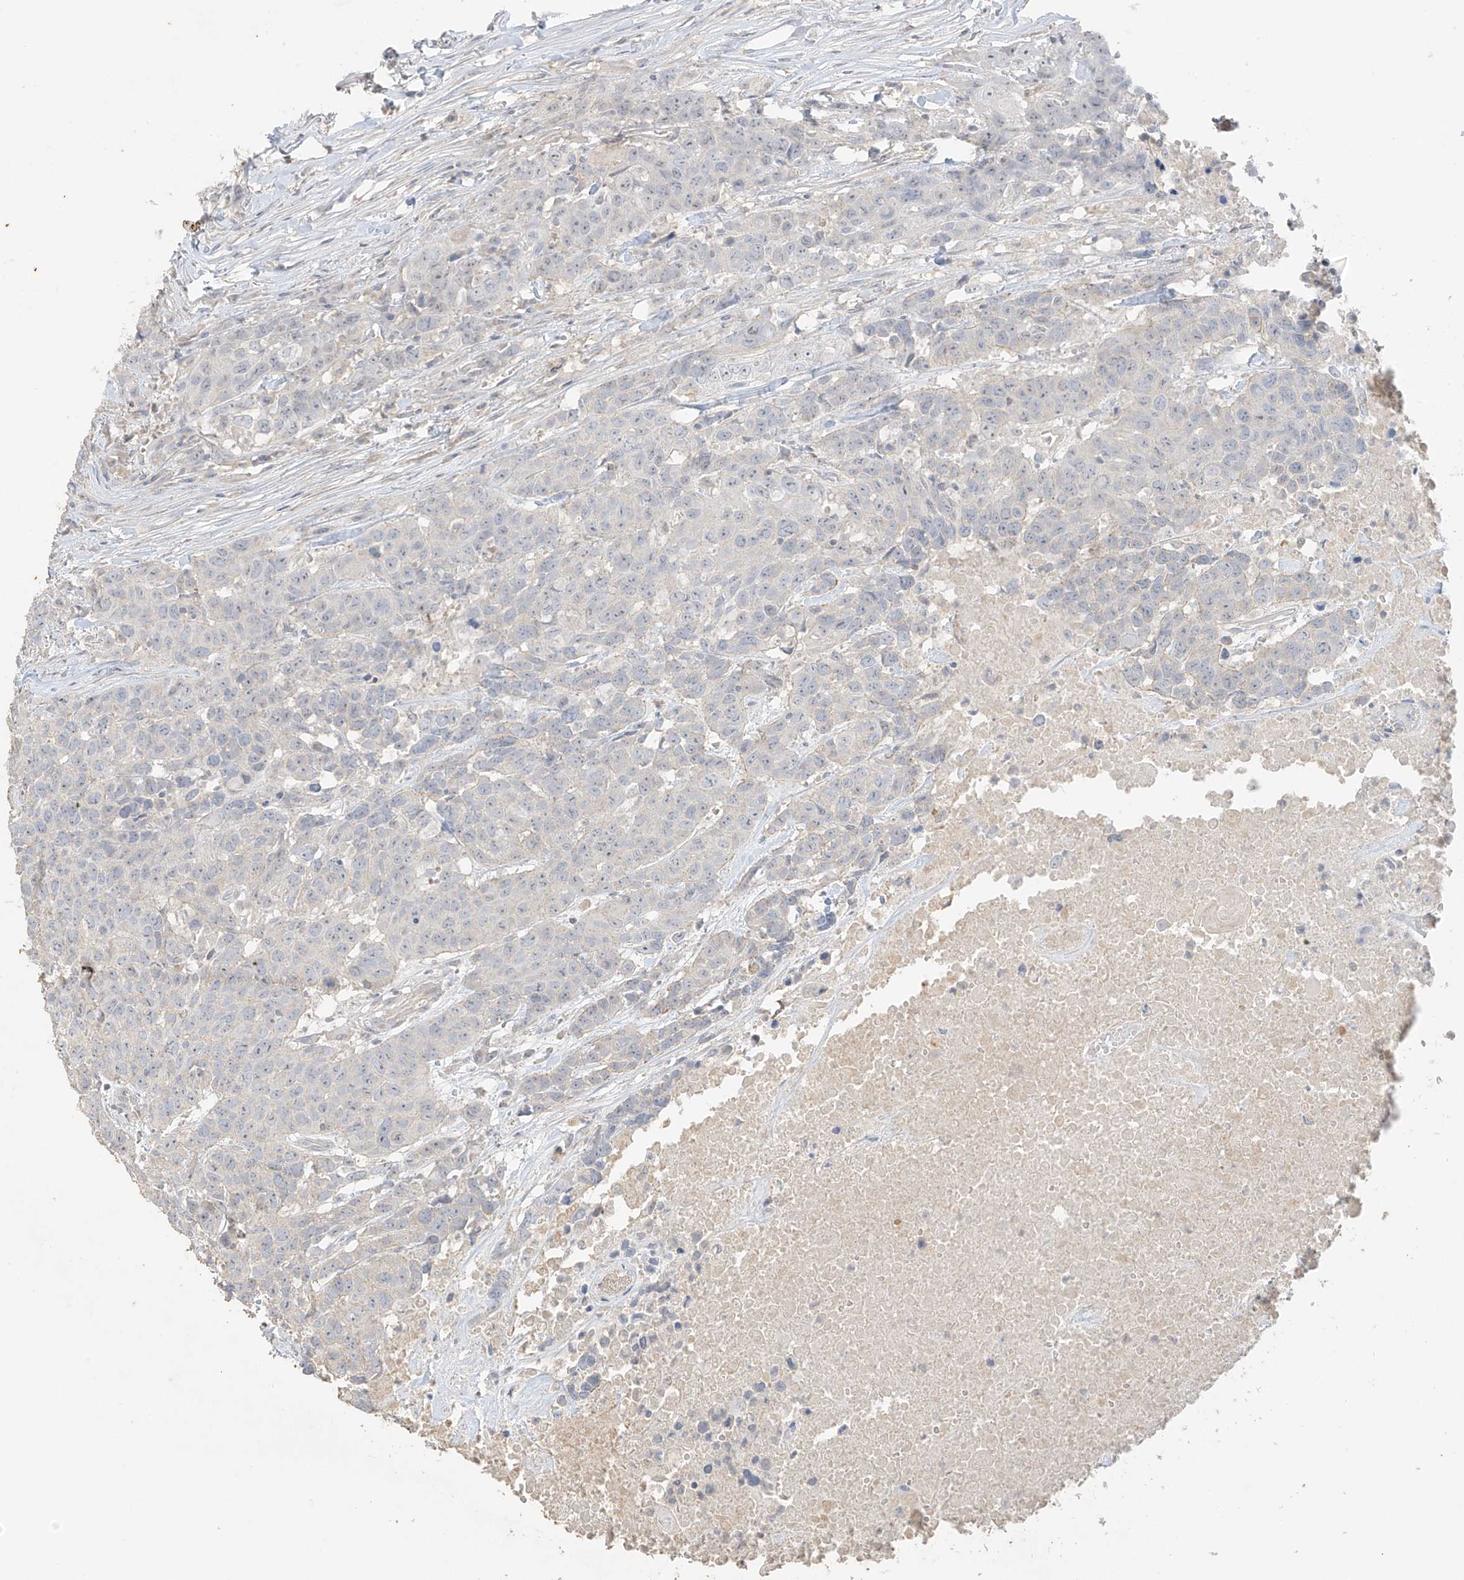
{"staining": {"intensity": "negative", "quantity": "none", "location": "none"}, "tissue": "head and neck cancer", "cell_type": "Tumor cells", "image_type": "cancer", "snomed": [{"axis": "morphology", "description": "Squamous cell carcinoma, NOS"}, {"axis": "topography", "description": "Head-Neck"}], "caption": "The histopathology image exhibits no staining of tumor cells in head and neck cancer (squamous cell carcinoma).", "gene": "ZBTB41", "patient": {"sex": "male", "age": 66}}